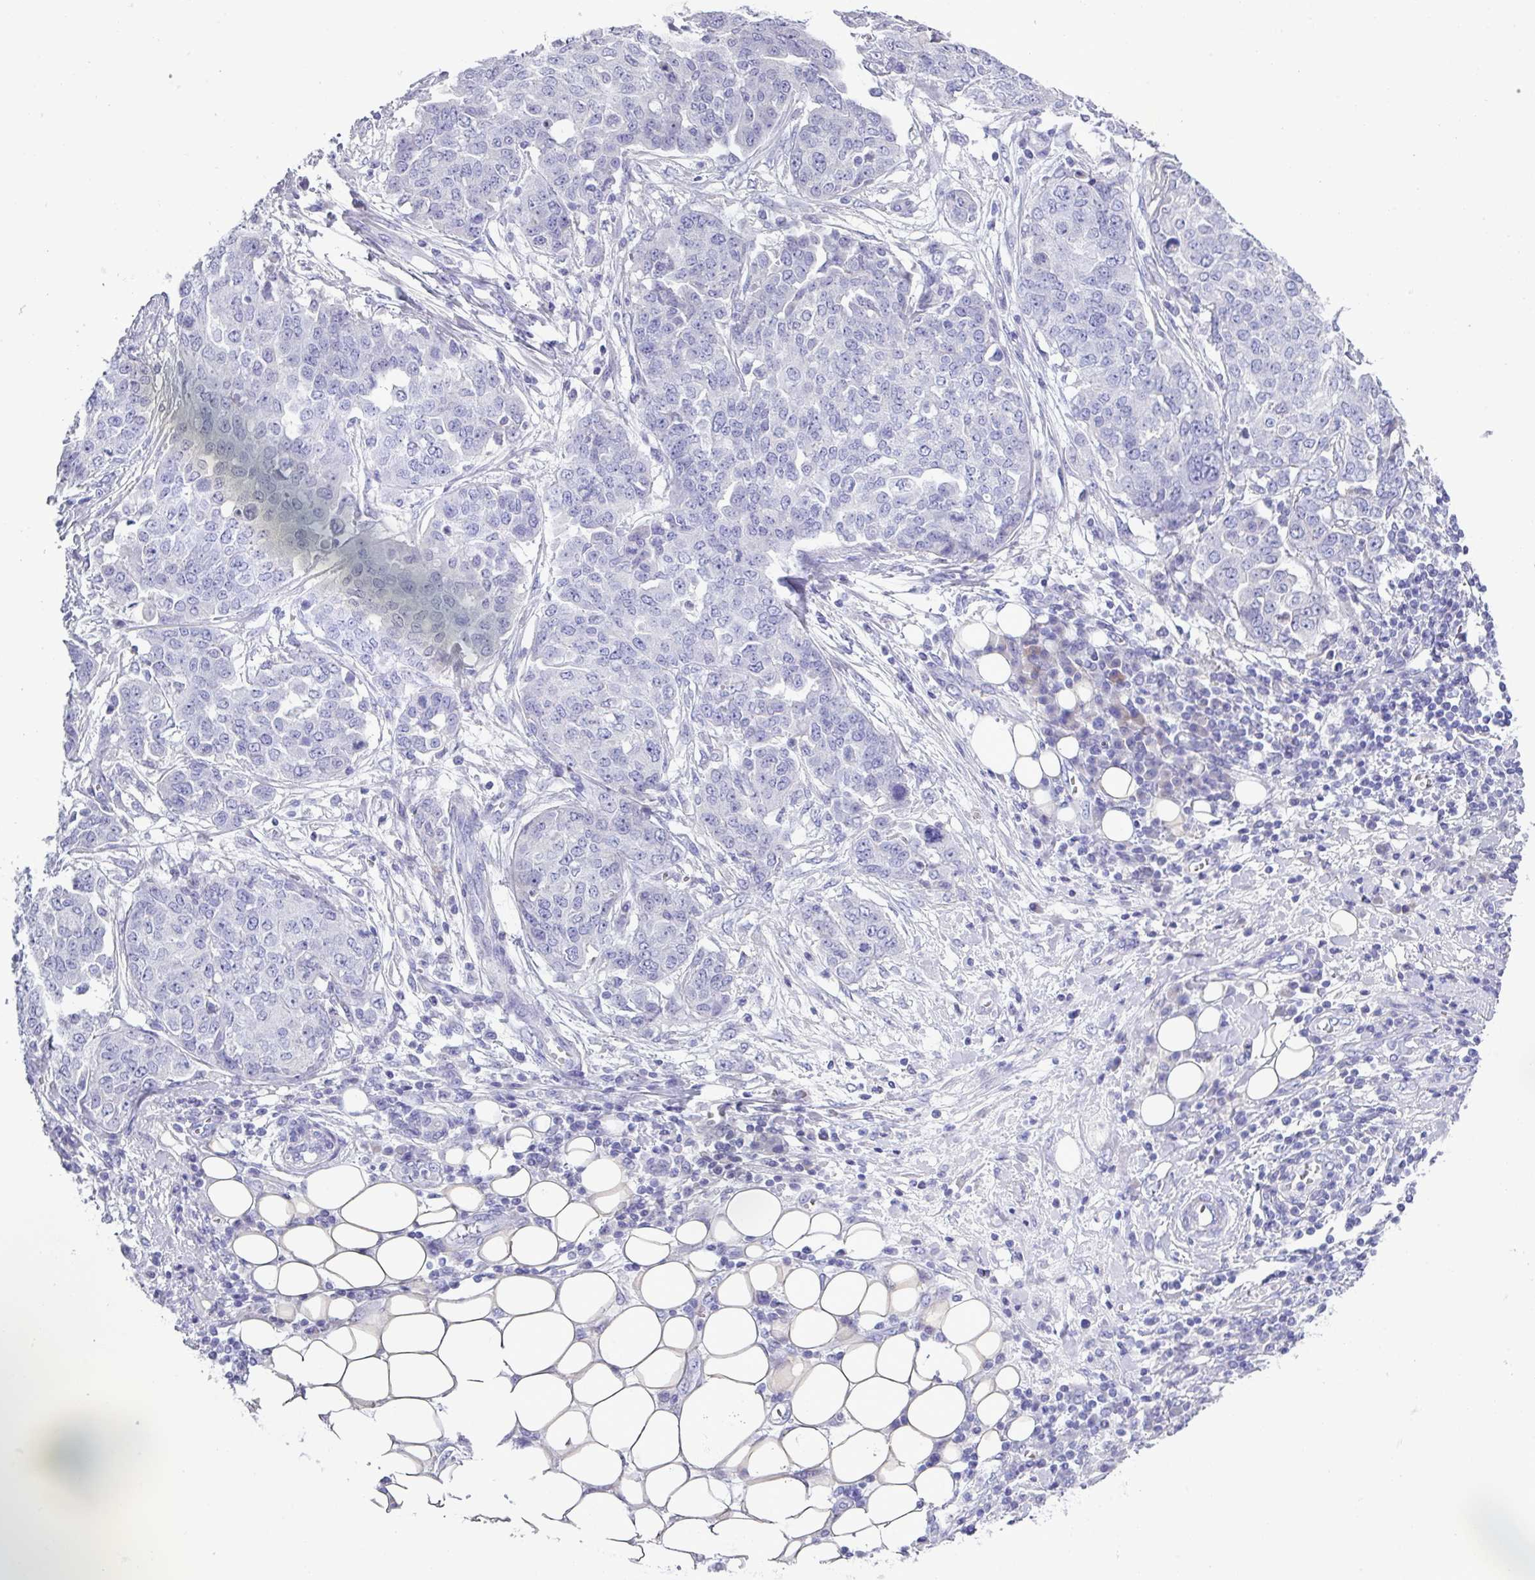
{"staining": {"intensity": "negative", "quantity": "none", "location": "none"}, "tissue": "ovarian cancer", "cell_type": "Tumor cells", "image_type": "cancer", "snomed": [{"axis": "morphology", "description": "Cystadenocarcinoma, serous, NOS"}, {"axis": "topography", "description": "Soft tissue"}, {"axis": "topography", "description": "Ovary"}], "caption": "A high-resolution micrograph shows immunohistochemistry (IHC) staining of serous cystadenocarcinoma (ovarian), which demonstrates no significant positivity in tumor cells.", "gene": "TNFSF12", "patient": {"sex": "female", "age": 57}}